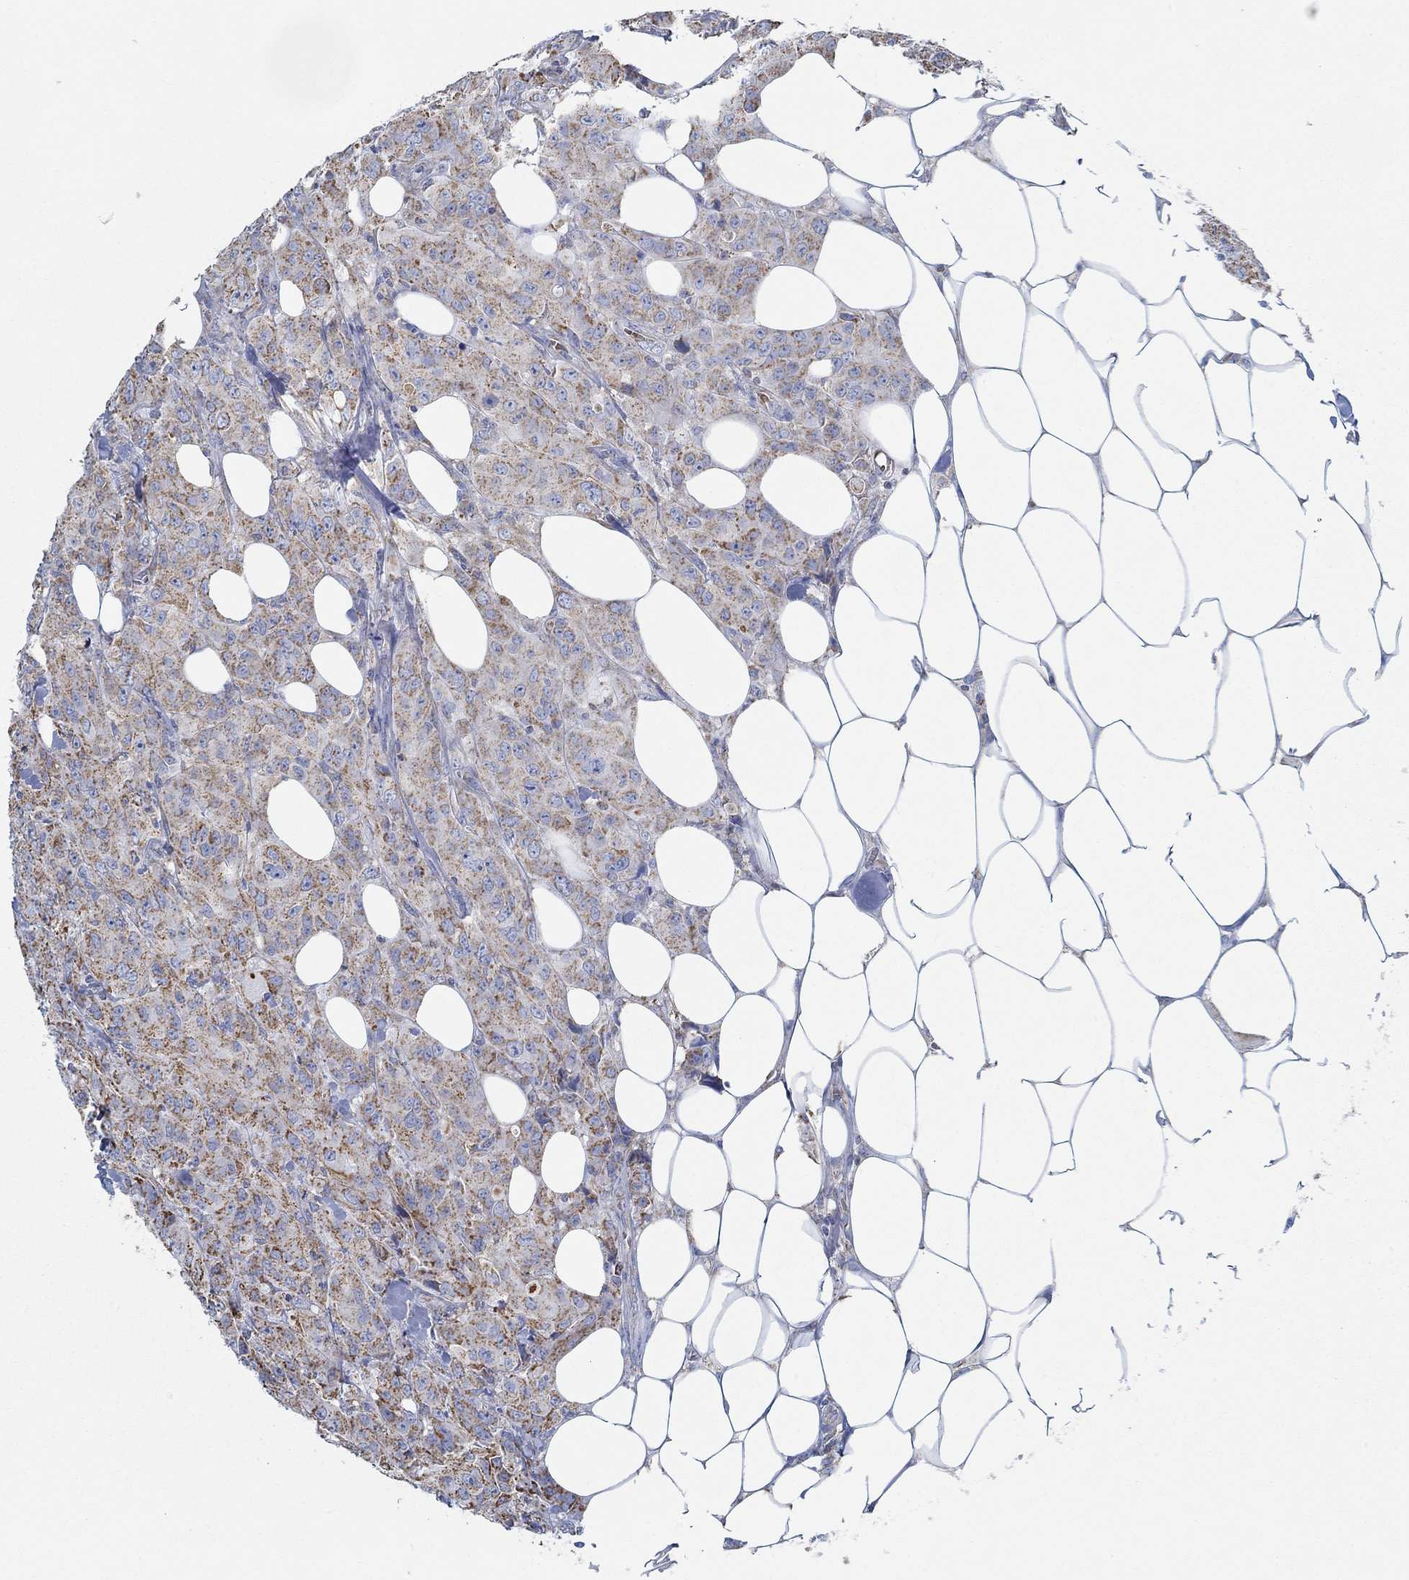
{"staining": {"intensity": "moderate", "quantity": ">75%", "location": "cytoplasmic/membranous"}, "tissue": "breast cancer", "cell_type": "Tumor cells", "image_type": "cancer", "snomed": [{"axis": "morphology", "description": "Duct carcinoma"}, {"axis": "topography", "description": "Breast"}], "caption": "DAB (3,3'-diaminobenzidine) immunohistochemical staining of human breast infiltrating ductal carcinoma exhibits moderate cytoplasmic/membranous protein positivity in about >75% of tumor cells.", "gene": "GLOD5", "patient": {"sex": "female", "age": 43}}